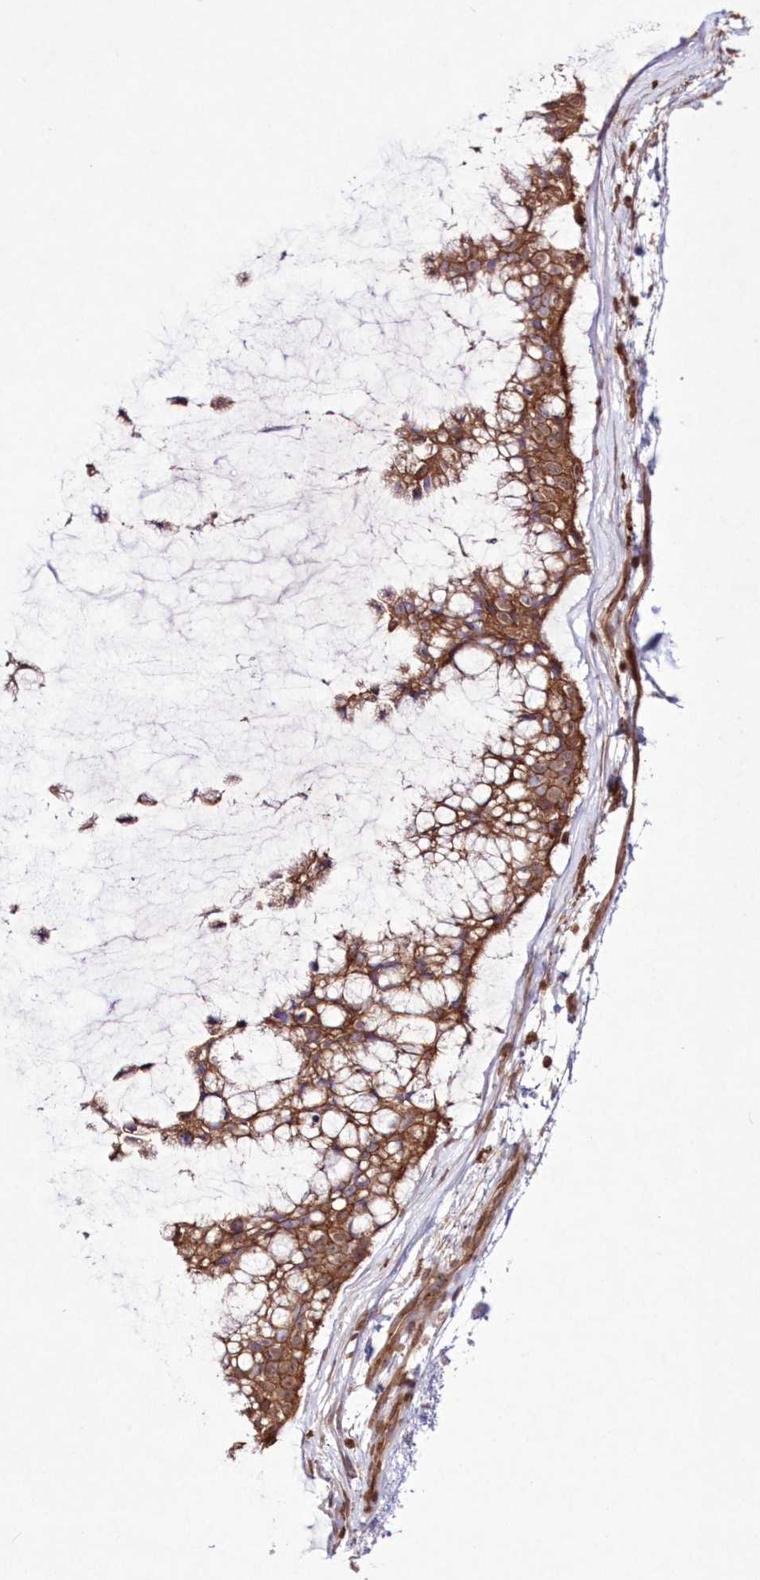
{"staining": {"intensity": "moderate", "quantity": "25%-75%", "location": "cytoplasmic/membranous"}, "tissue": "ovarian cancer", "cell_type": "Tumor cells", "image_type": "cancer", "snomed": [{"axis": "morphology", "description": "Cystadenocarcinoma, mucinous, NOS"}, {"axis": "topography", "description": "Ovary"}], "caption": "The image displays immunohistochemical staining of ovarian cancer. There is moderate cytoplasmic/membranous staining is present in approximately 25%-75% of tumor cells.", "gene": "FCHO2", "patient": {"sex": "female", "age": 39}}